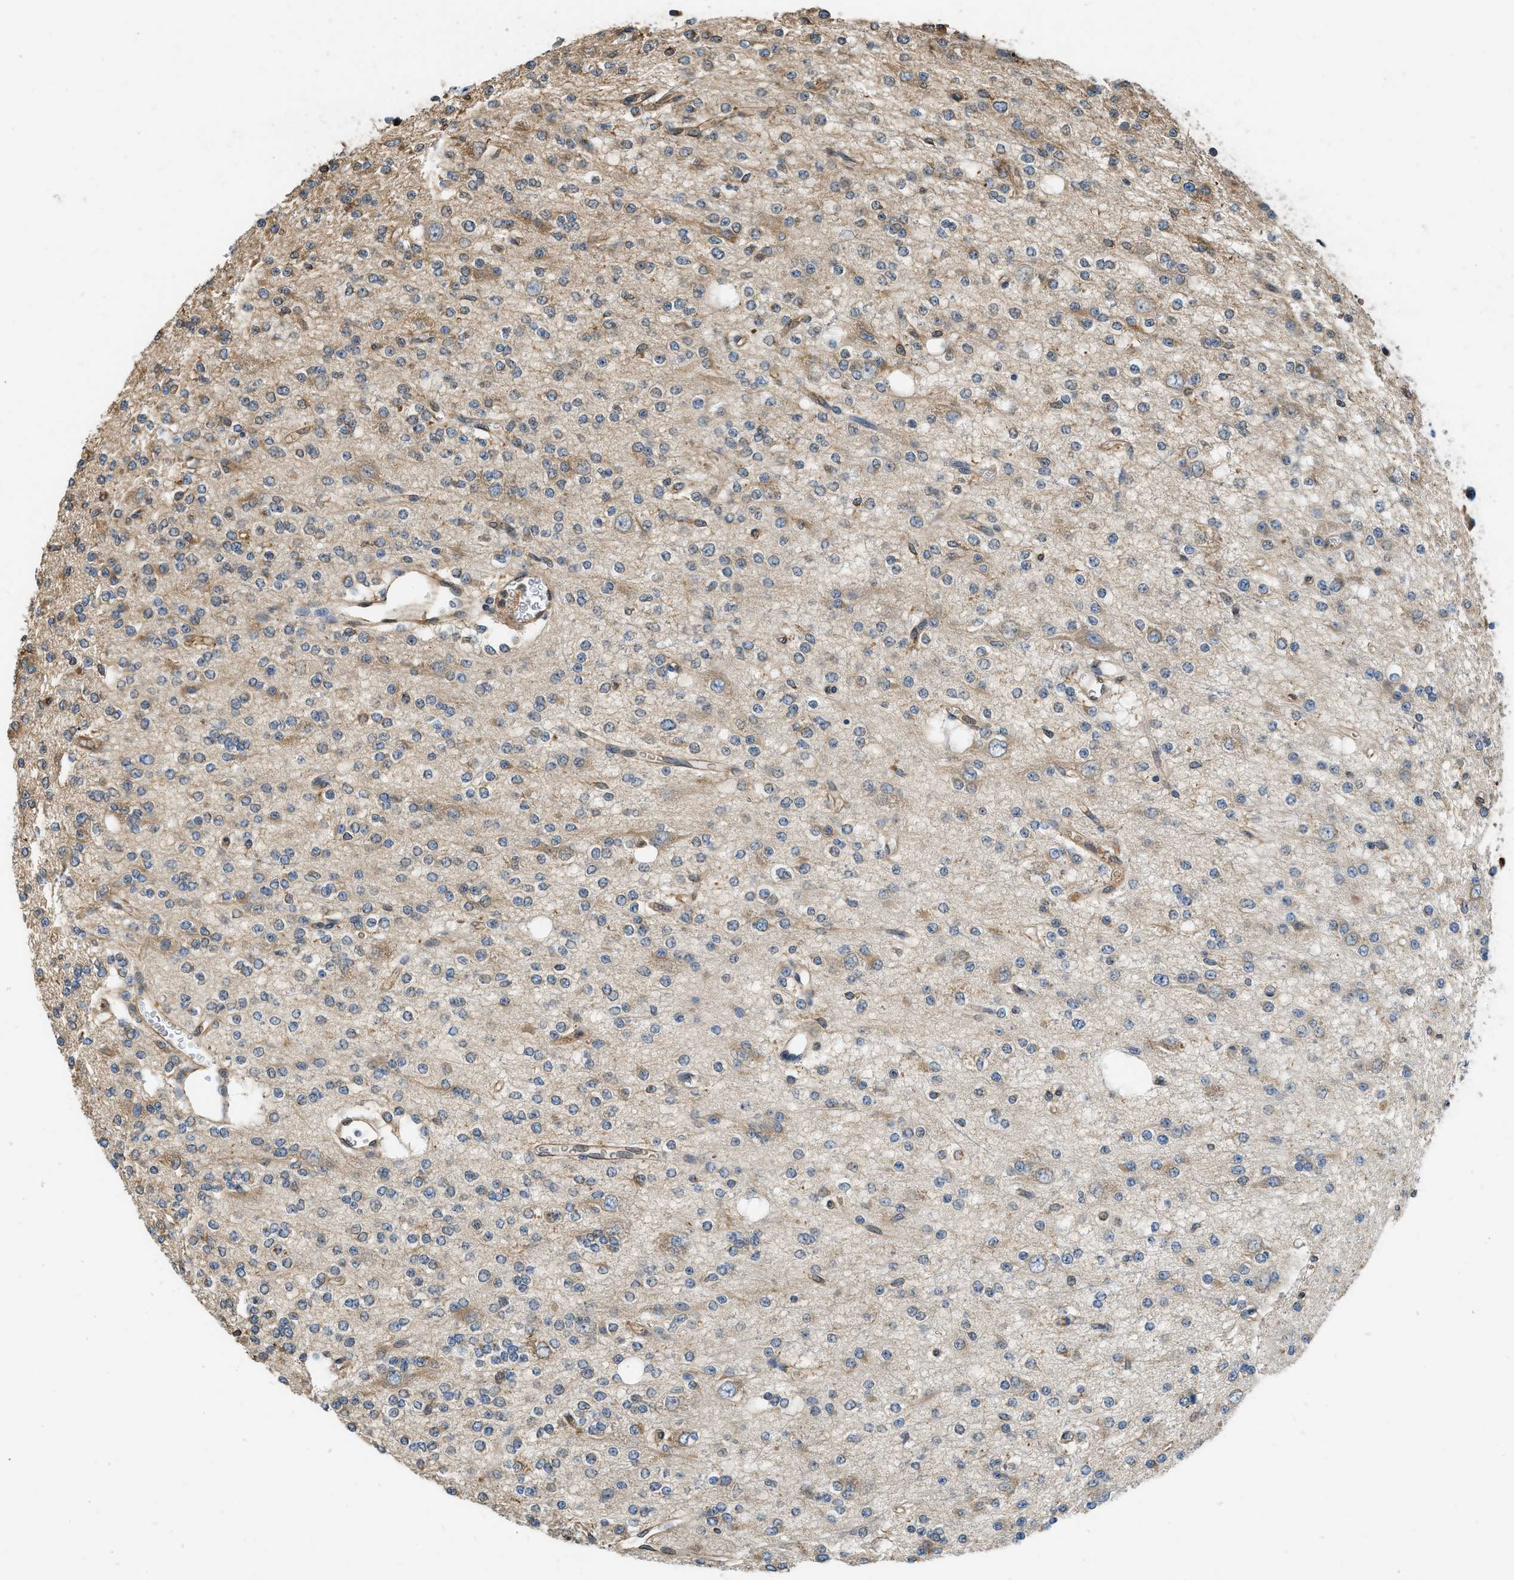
{"staining": {"intensity": "weak", "quantity": "<25%", "location": "cytoplasmic/membranous"}, "tissue": "glioma", "cell_type": "Tumor cells", "image_type": "cancer", "snomed": [{"axis": "morphology", "description": "Glioma, malignant, Low grade"}, {"axis": "topography", "description": "Brain"}], "caption": "Protein analysis of glioma displays no significant expression in tumor cells.", "gene": "BCAP31", "patient": {"sex": "male", "age": 38}}